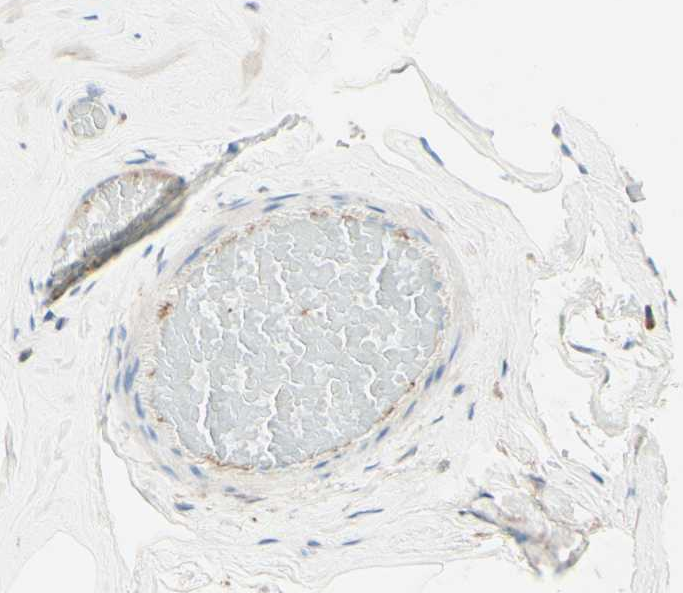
{"staining": {"intensity": "negative", "quantity": "none", "location": "none"}, "tissue": "breast", "cell_type": "Adipocytes", "image_type": "normal", "snomed": [{"axis": "morphology", "description": "Normal tissue, NOS"}, {"axis": "topography", "description": "Breast"}], "caption": "This is a histopathology image of immunohistochemistry (IHC) staining of unremarkable breast, which shows no expression in adipocytes.", "gene": "MTM1", "patient": {"sex": "female", "age": 75}}